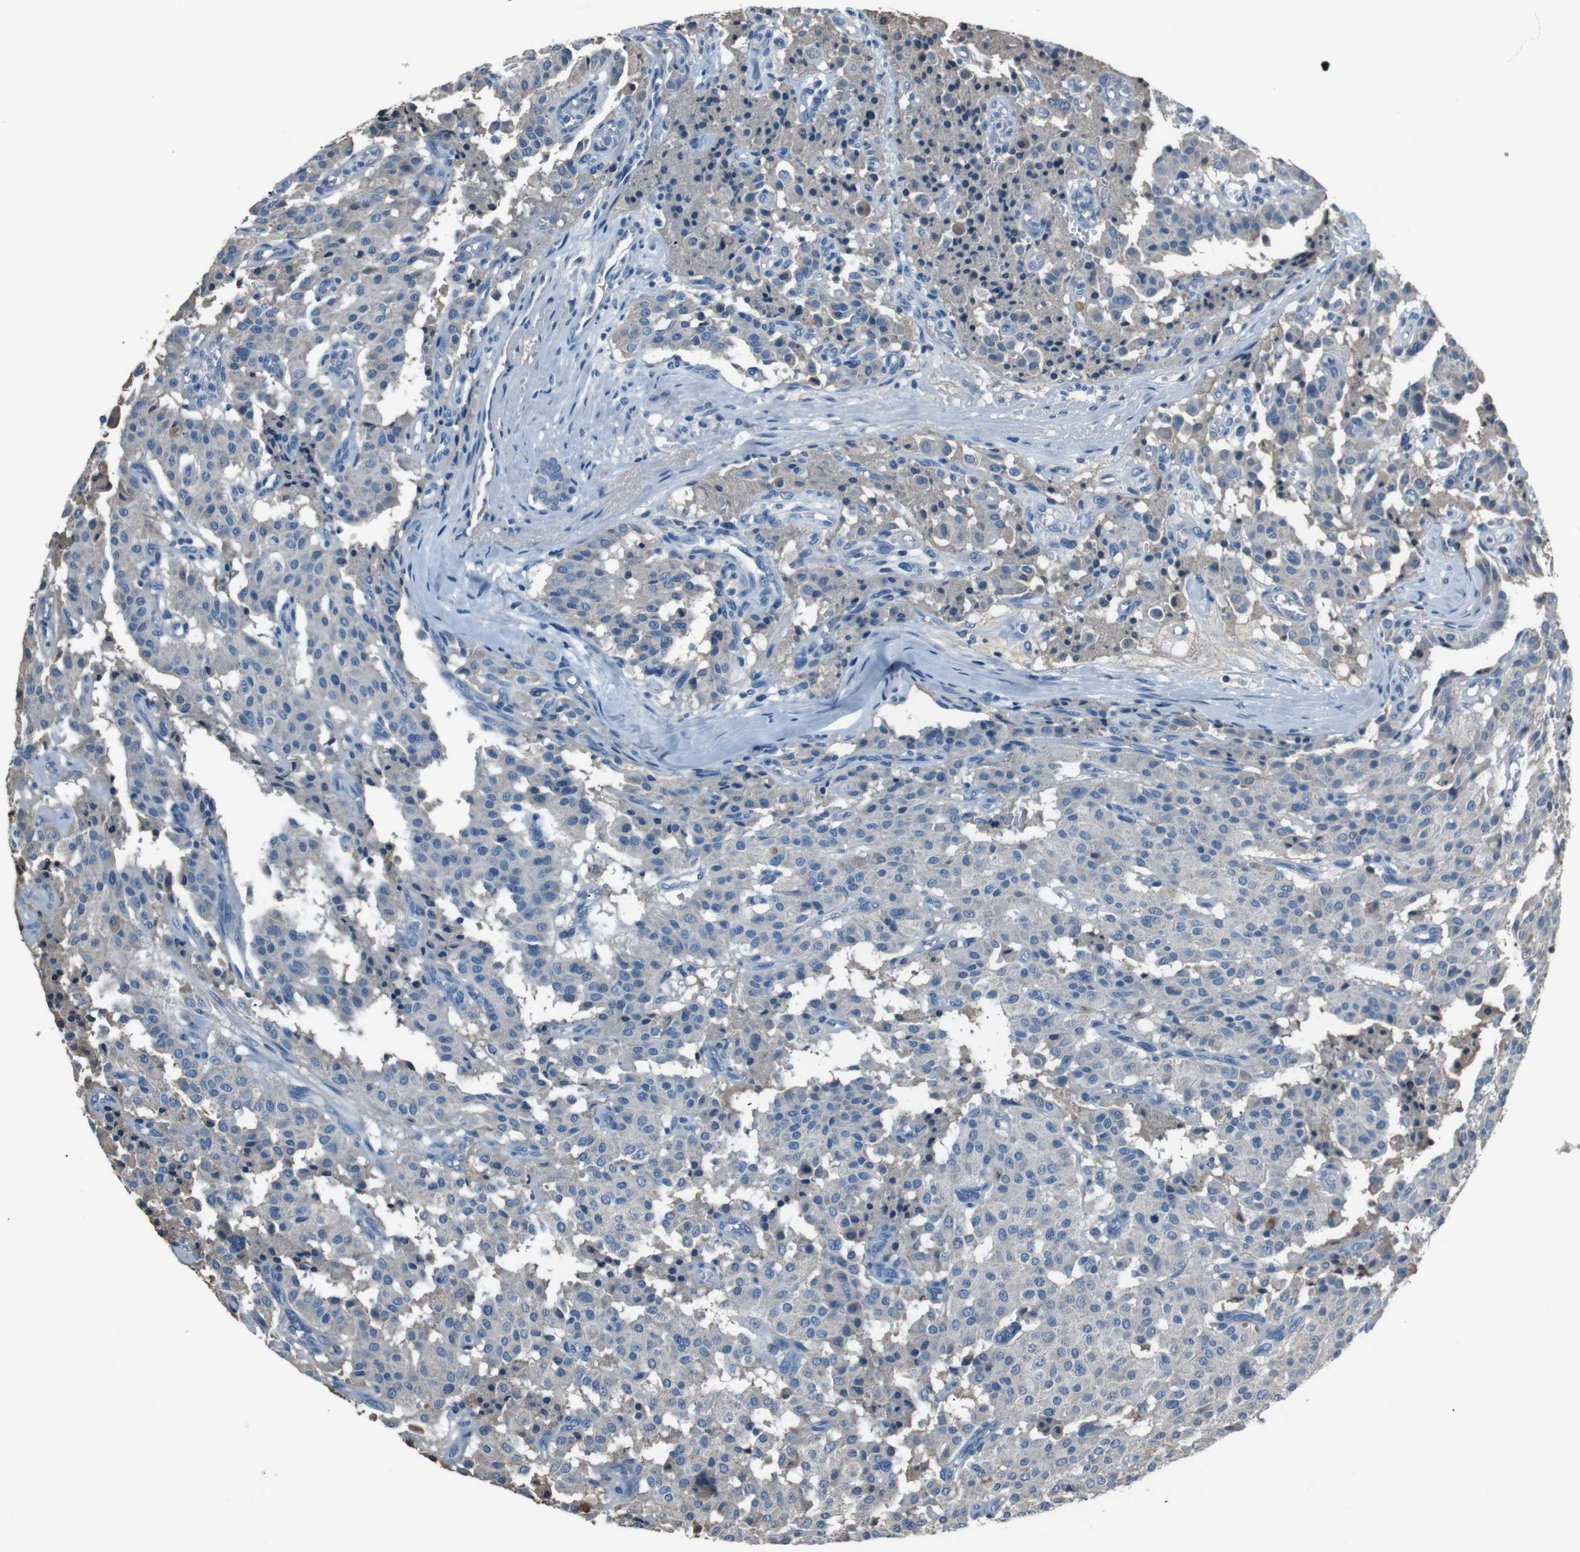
{"staining": {"intensity": "weak", "quantity": "25%-75%", "location": "cytoplasmic/membranous"}, "tissue": "carcinoid", "cell_type": "Tumor cells", "image_type": "cancer", "snomed": [{"axis": "morphology", "description": "Carcinoid, malignant, NOS"}, {"axis": "topography", "description": "Lung"}], "caption": "Weak cytoplasmic/membranous positivity is present in about 25%-75% of tumor cells in carcinoid (malignant).", "gene": "LEP", "patient": {"sex": "male", "age": 30}}